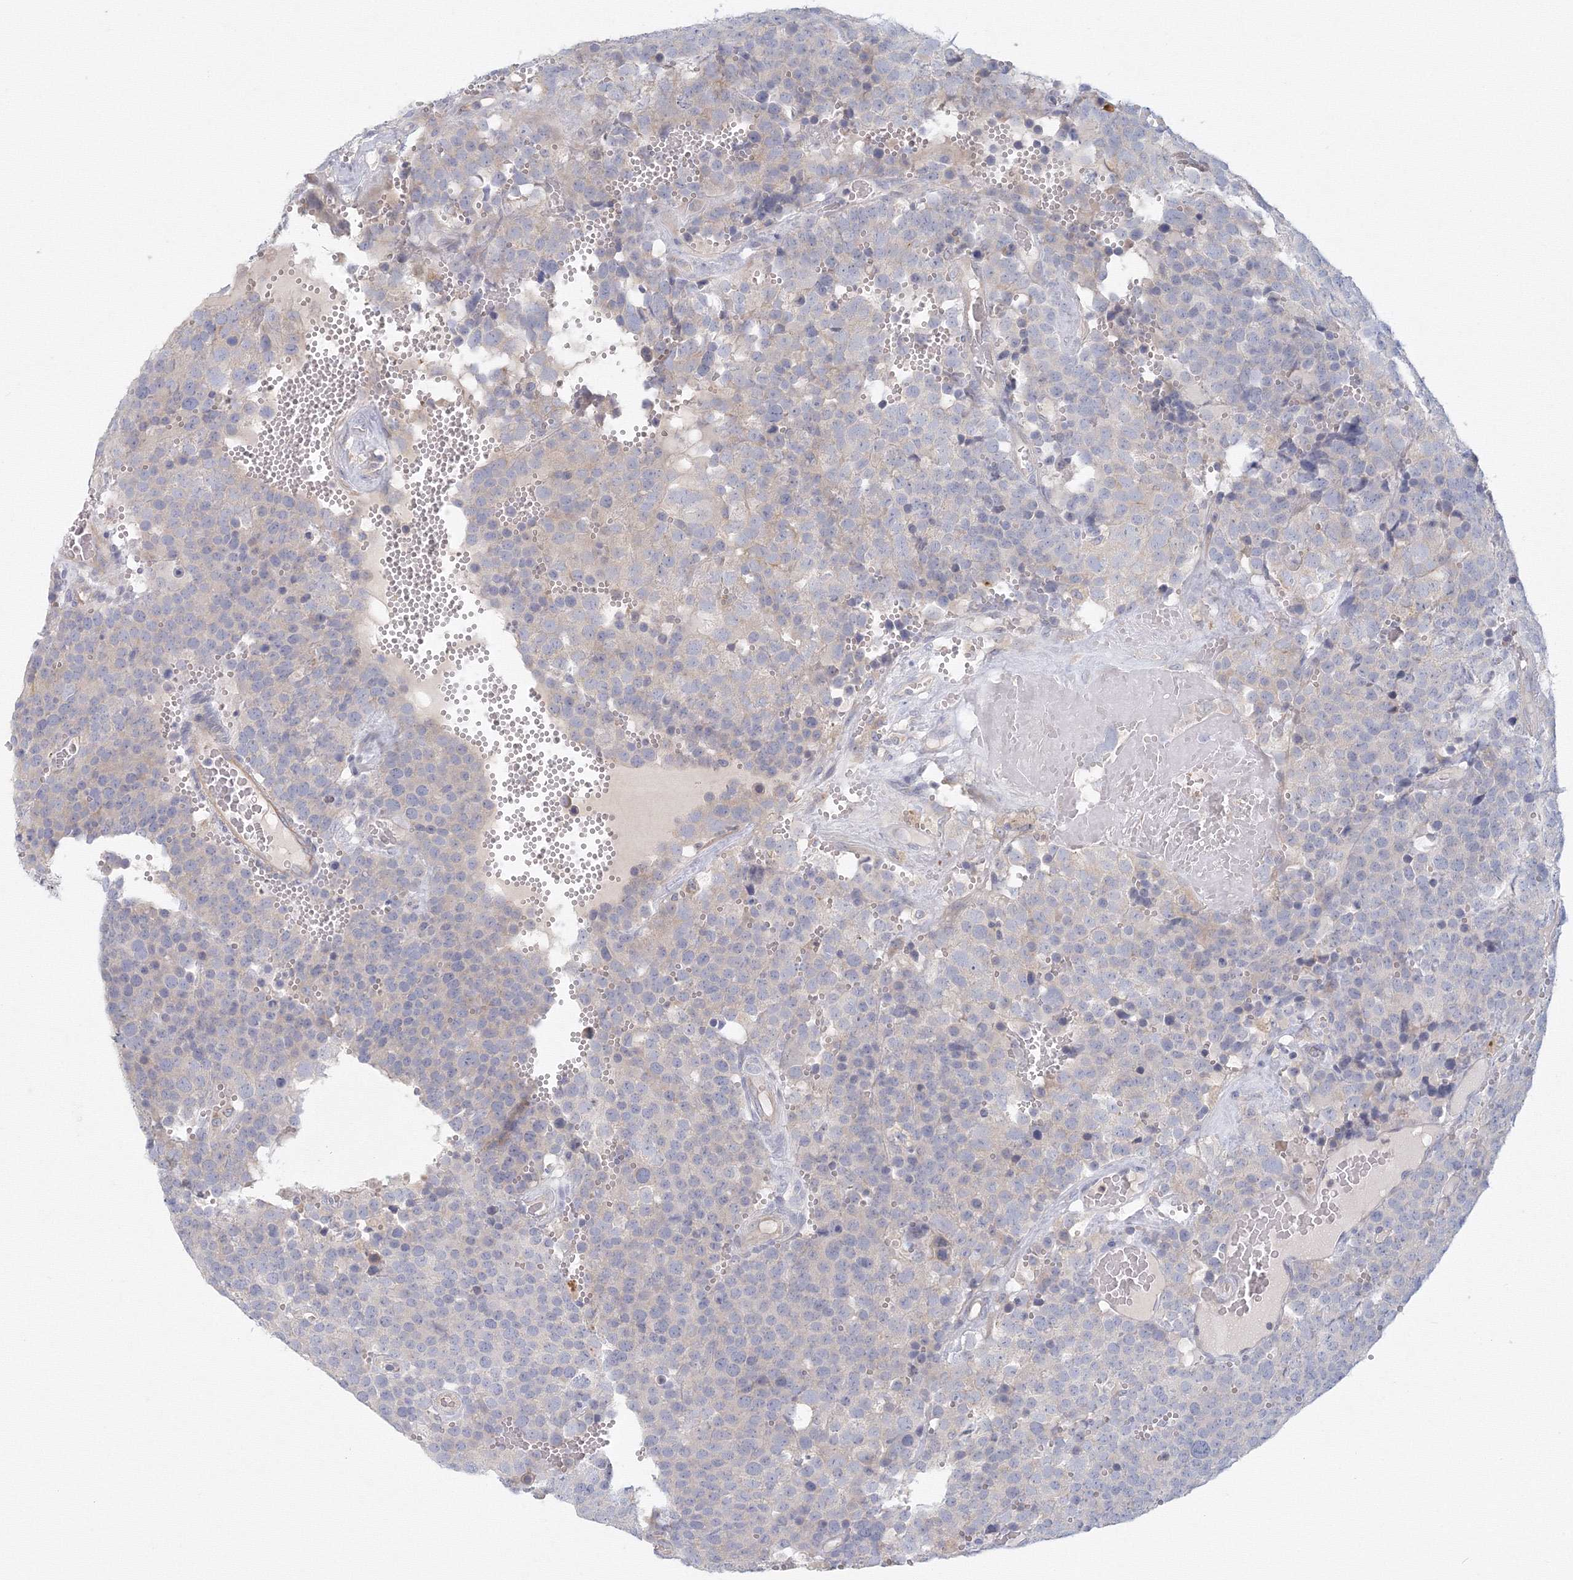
{"staining": {"intensity": "negative", "quantity": "none", "location": "none"}, "tissue": "testis cancer", "cell_type": "Tumor cells", "image_type": "cancer", "snomed": [{"axis": "morphology", "description": "Seminoma, NOS"}, {"axis": "topography", "description": "Testis"}], "caption": "Tumor cells show no significant expression in testis seminoma. Nuclei are stained in blue.", "gene": "TACC2", "patient": {"sex": "male", "age": 71}}